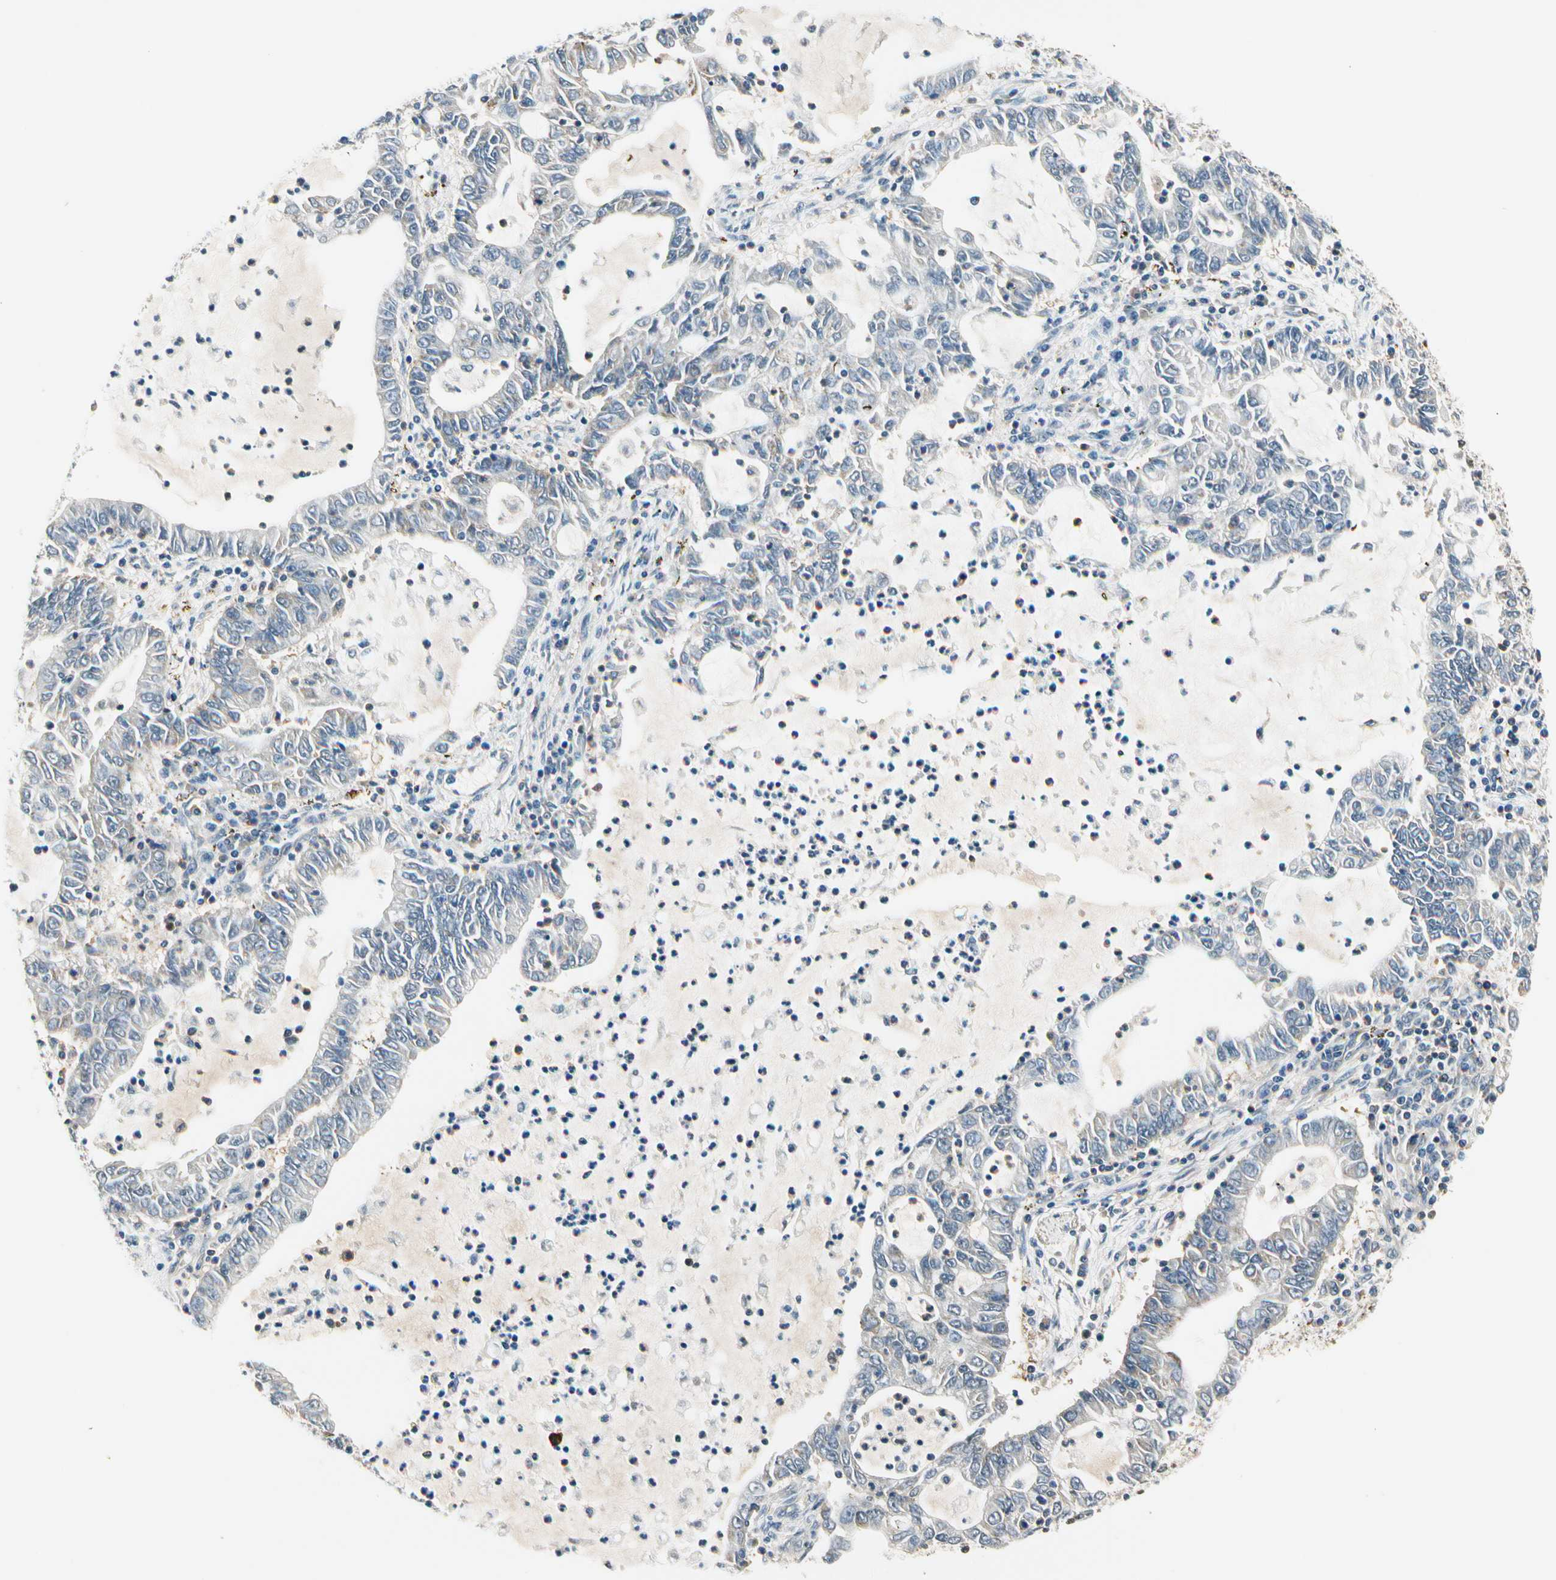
{"staining": {"intensity": "moderate", "quantity": "25%-75%", "location": "cytoplasmic/membranous"}, "tissue": "lung cancer", "cell_type": "Tumor cells", "image_type": "cancer", "snomed": [{"axis": "morphology", "description": "Adenocarcinoma, NOS"}, {"axis": "topography", "description": "Lung"}], "caption": "Approximately 25%-75% of tumor cells in adenocarcinoma (lung) exhibit moderate cytoplasmic/membranous protein positivity as visualized by brown immunohistochemical staining.", "gene": "PDK2", "patient": {"sex": "female", "age": 51}}